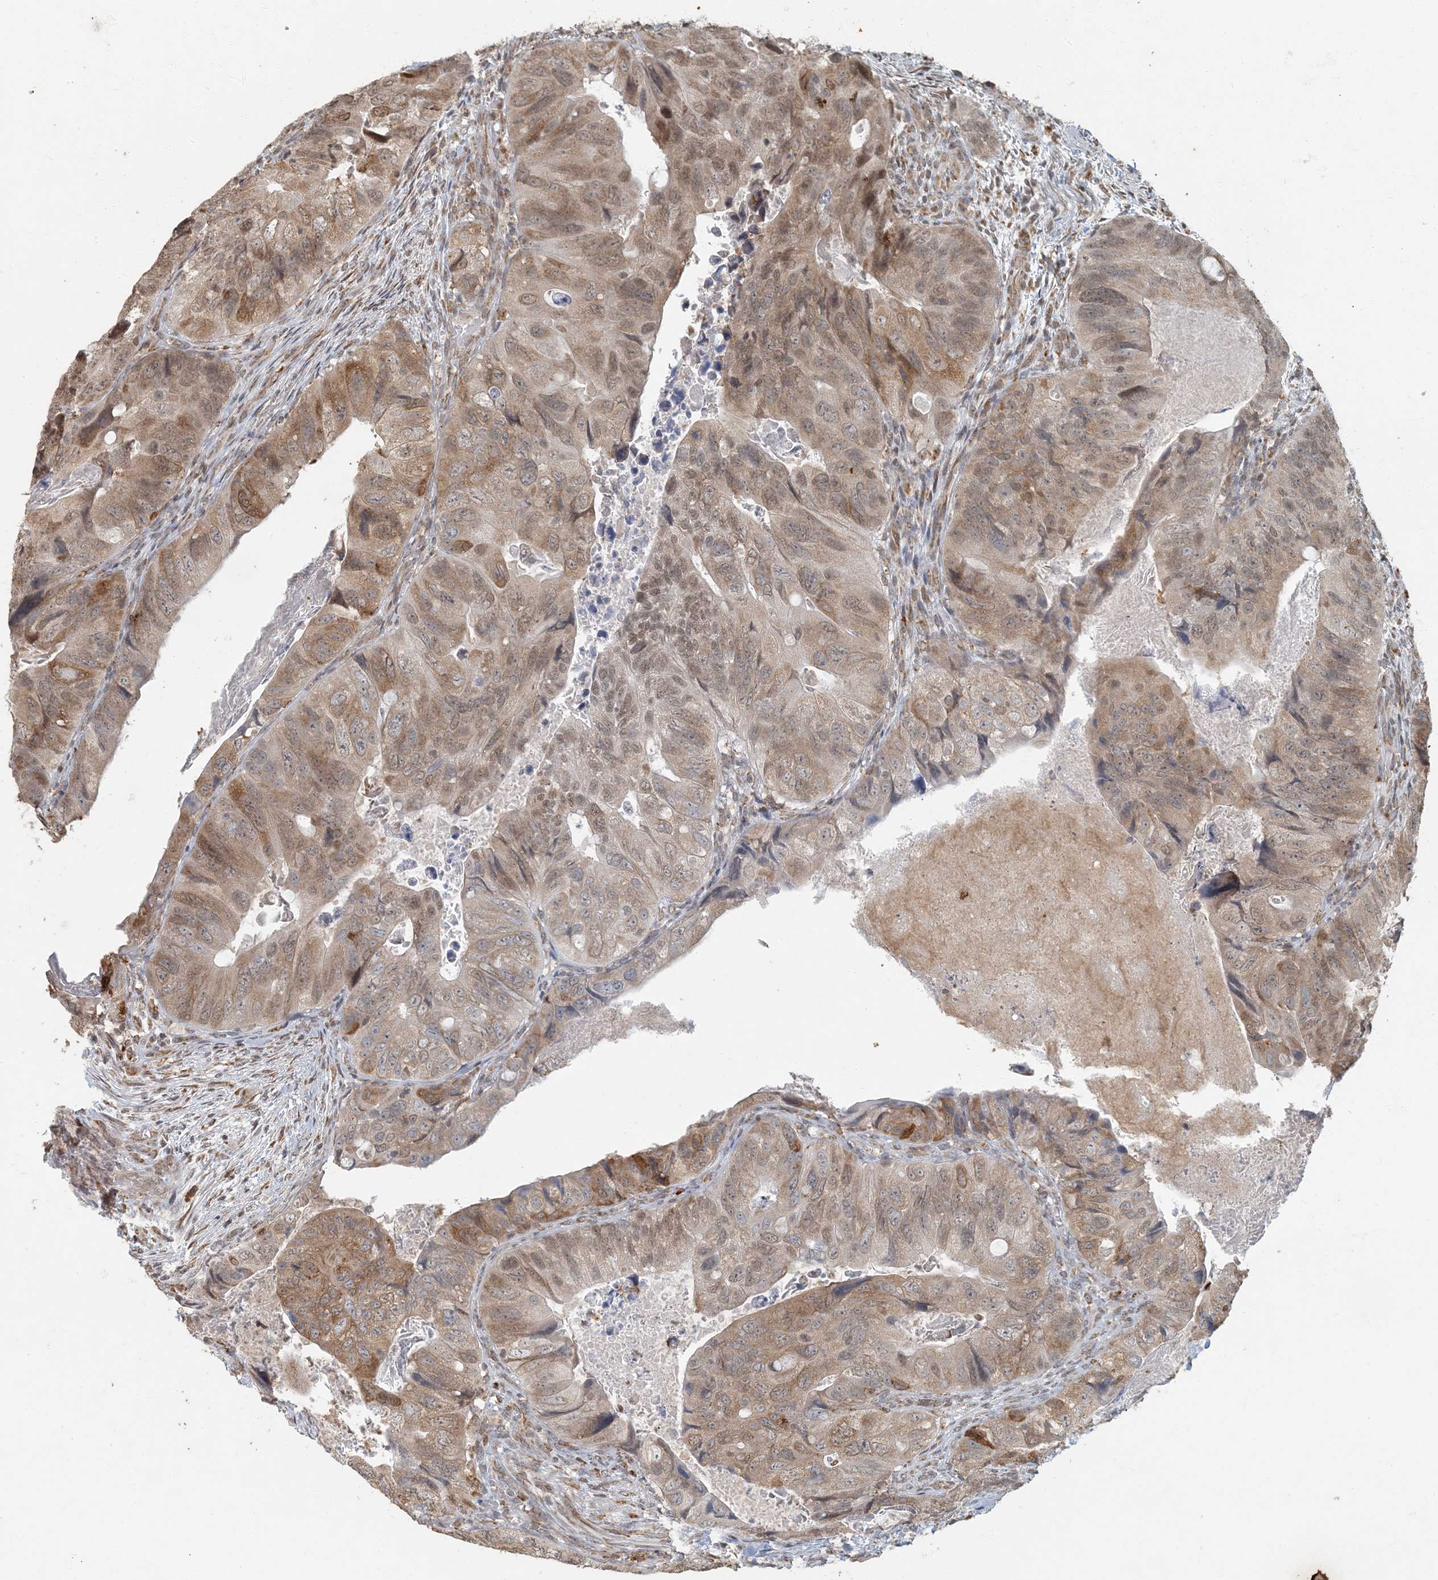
{"staining": {"intensity": "moderate", "quantity": ">75%", "location": "cytoplasmic/membranous,nuclear"}, "tissue": "colorectal cancer", "cell_type": "Tumor cells", "image_type": "cancer", "snomed": [{"axis": "morphology", "description": "Adenocarcinoma, NOS"}, {"axis": "topography", "description": "Rectum"}], "caption": "Tumor cells exhibit medium levels of moderate cytoplasmic/membranous and nuclear positivity in about >75% of cells in human colorectal cancer. (Stains: DAB (3,3'-diaminobenzidine) in brown, nuclei in blue, Microscopy: brightfield microscopy at high magnification).", "gene": "AK9", "patient": {"sex": "male", "age": 63}}